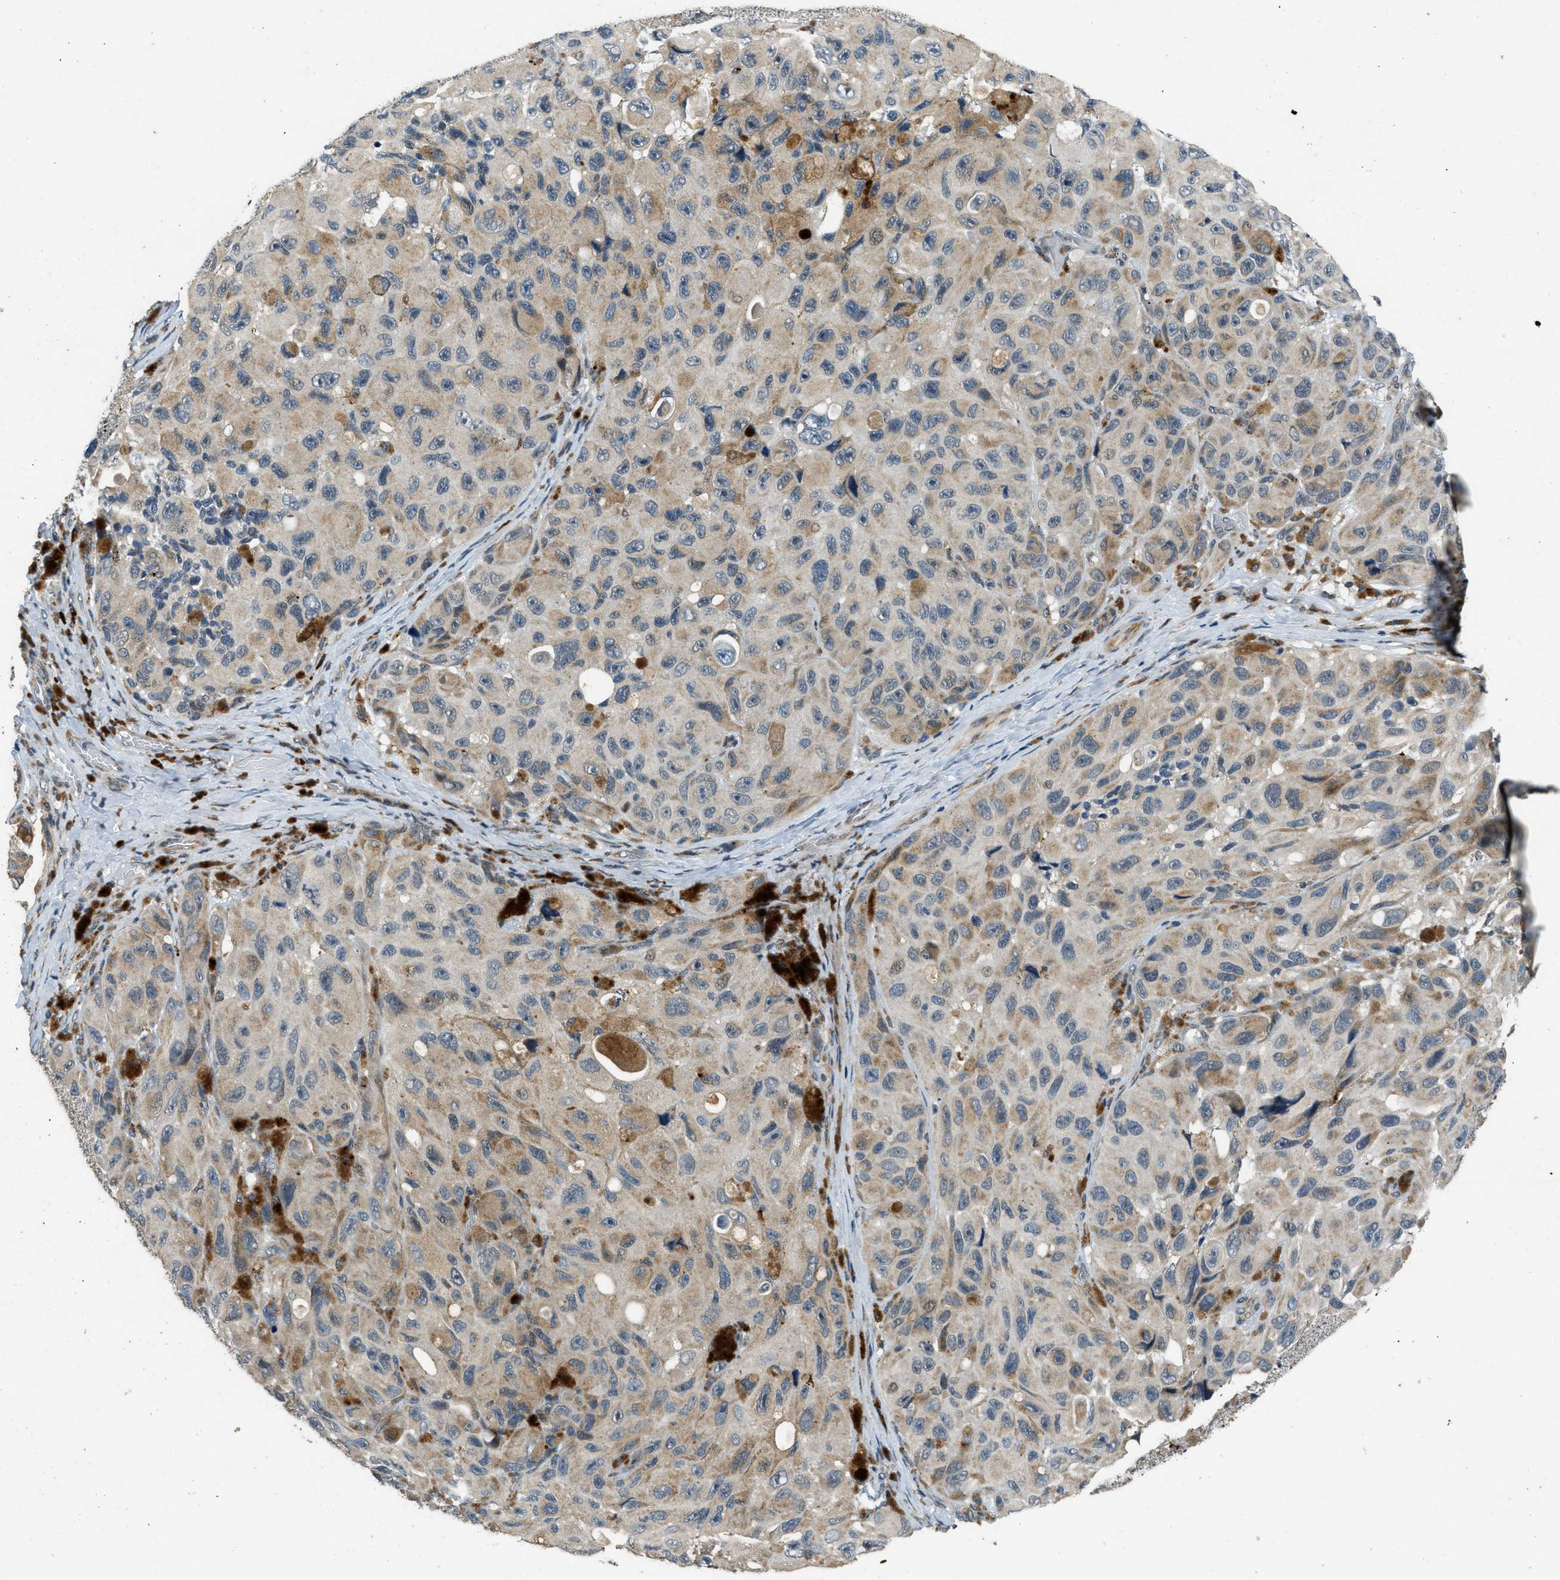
{"staining": {"intensity": "weak", "quantity": "25%-75%", "location": "cytoplasmic/membranous"}, "tissue": "melanoma", "cell_type": "Tumor cells", "image_type": "cancer", "snomed": [{"axis": "morphology", "description": "Malignant melanoma, NOS"}, {"axis": "topography", "description": "Skin"}], "caption": "A brown stain highlights weak cytoplasmic/membranous expression of a protein in human melanoma tumor cells.", "gene": "HERC2", "patient": {"sex": "female", "age": 73}}